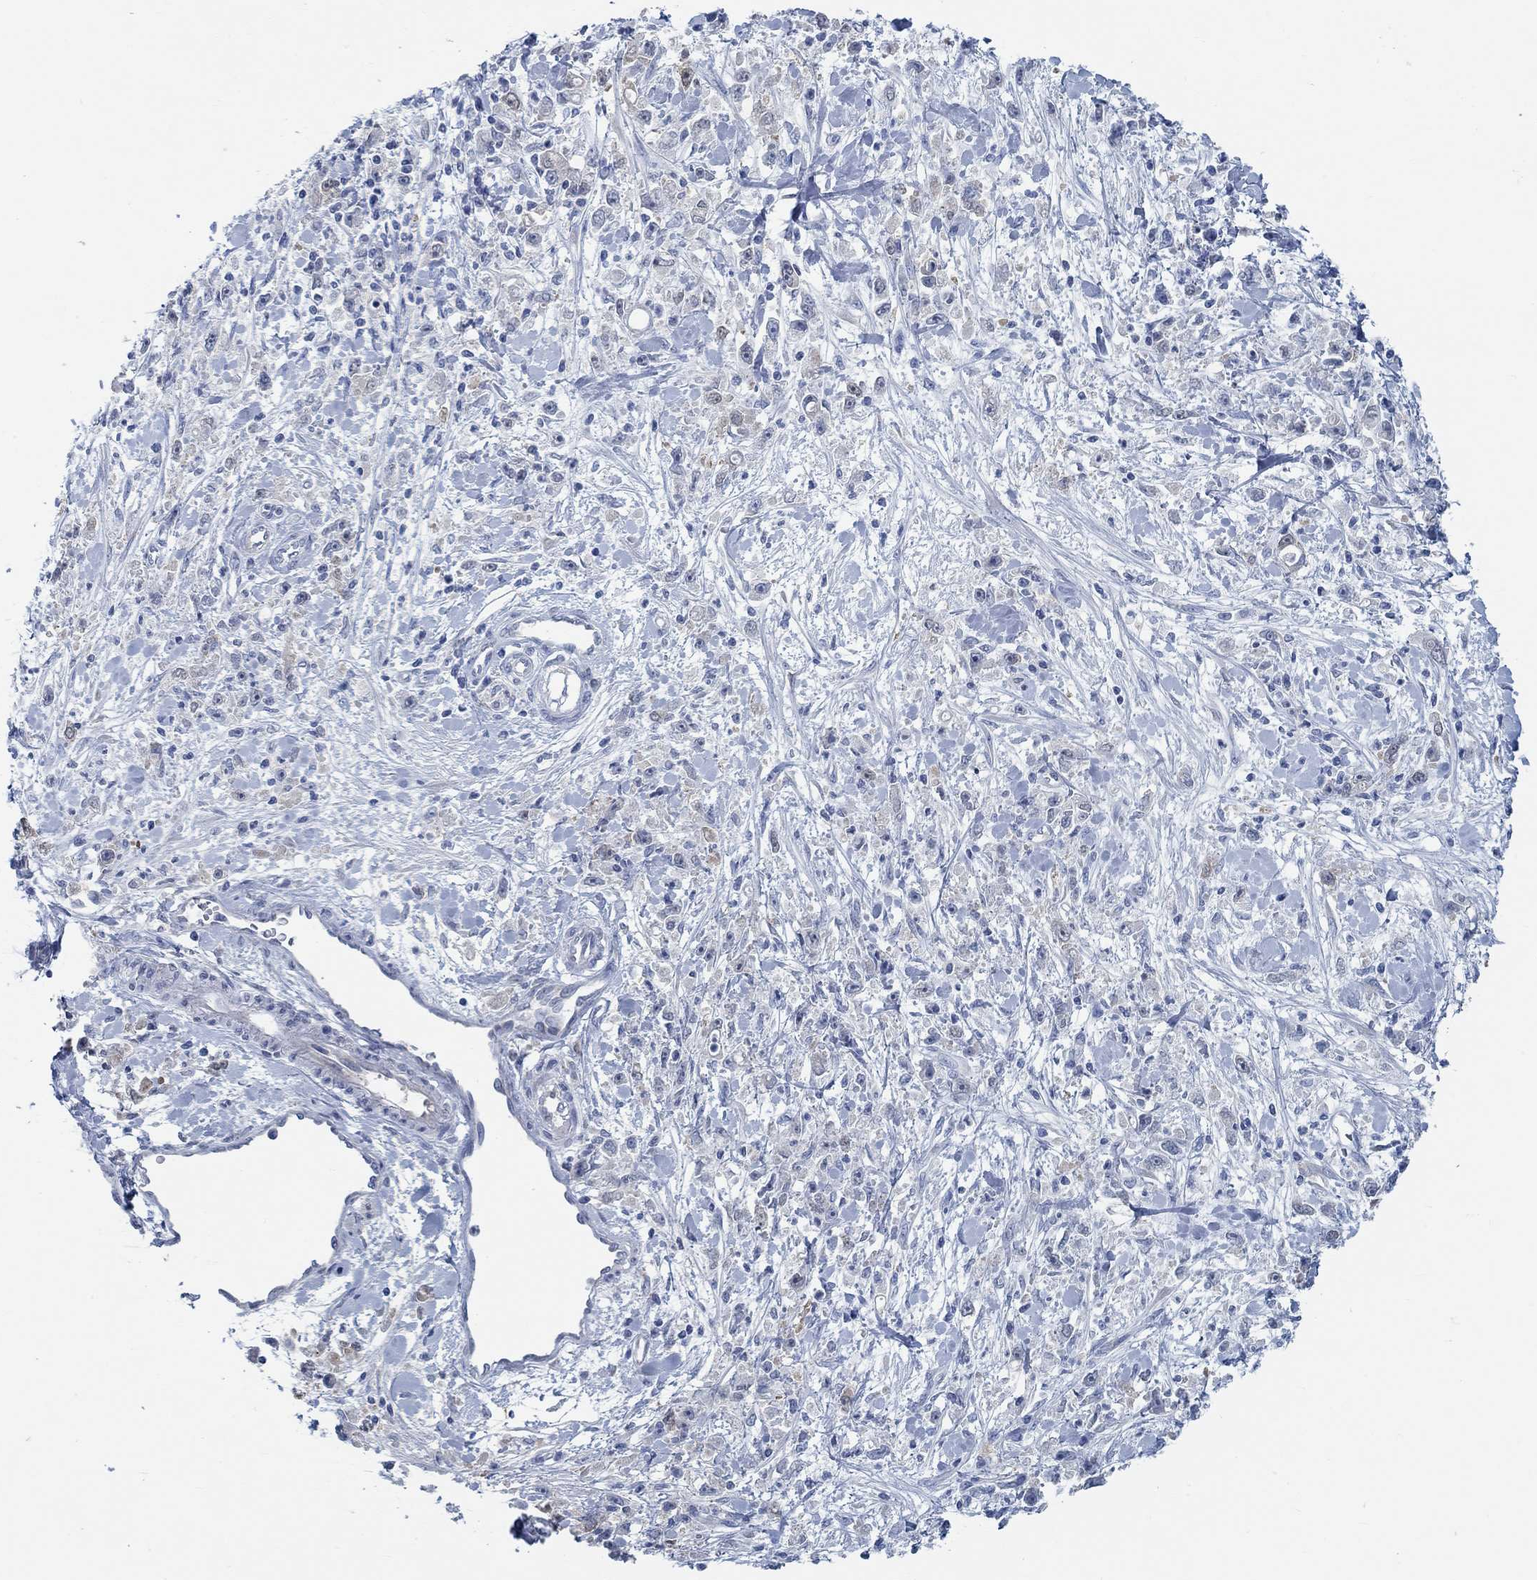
{"staining": {"intensity": "negative", "quantity": "none", "location": "none"}, "tissue": "stomach cancer", "cell_type": "Tumor cells", "image_type": "cancer", "snomed": [{"axis": "morphology", "description": "Adenocarcinoma, NOS"}, {"axis": "topography", "description": "Stomach"}], "caption": "Image shows no significant protein staining in tumor cells of stomach cancer (adenocarcinoma).", "gene": "TEKT4", "patient": {"sex": "female", "age": 59}}